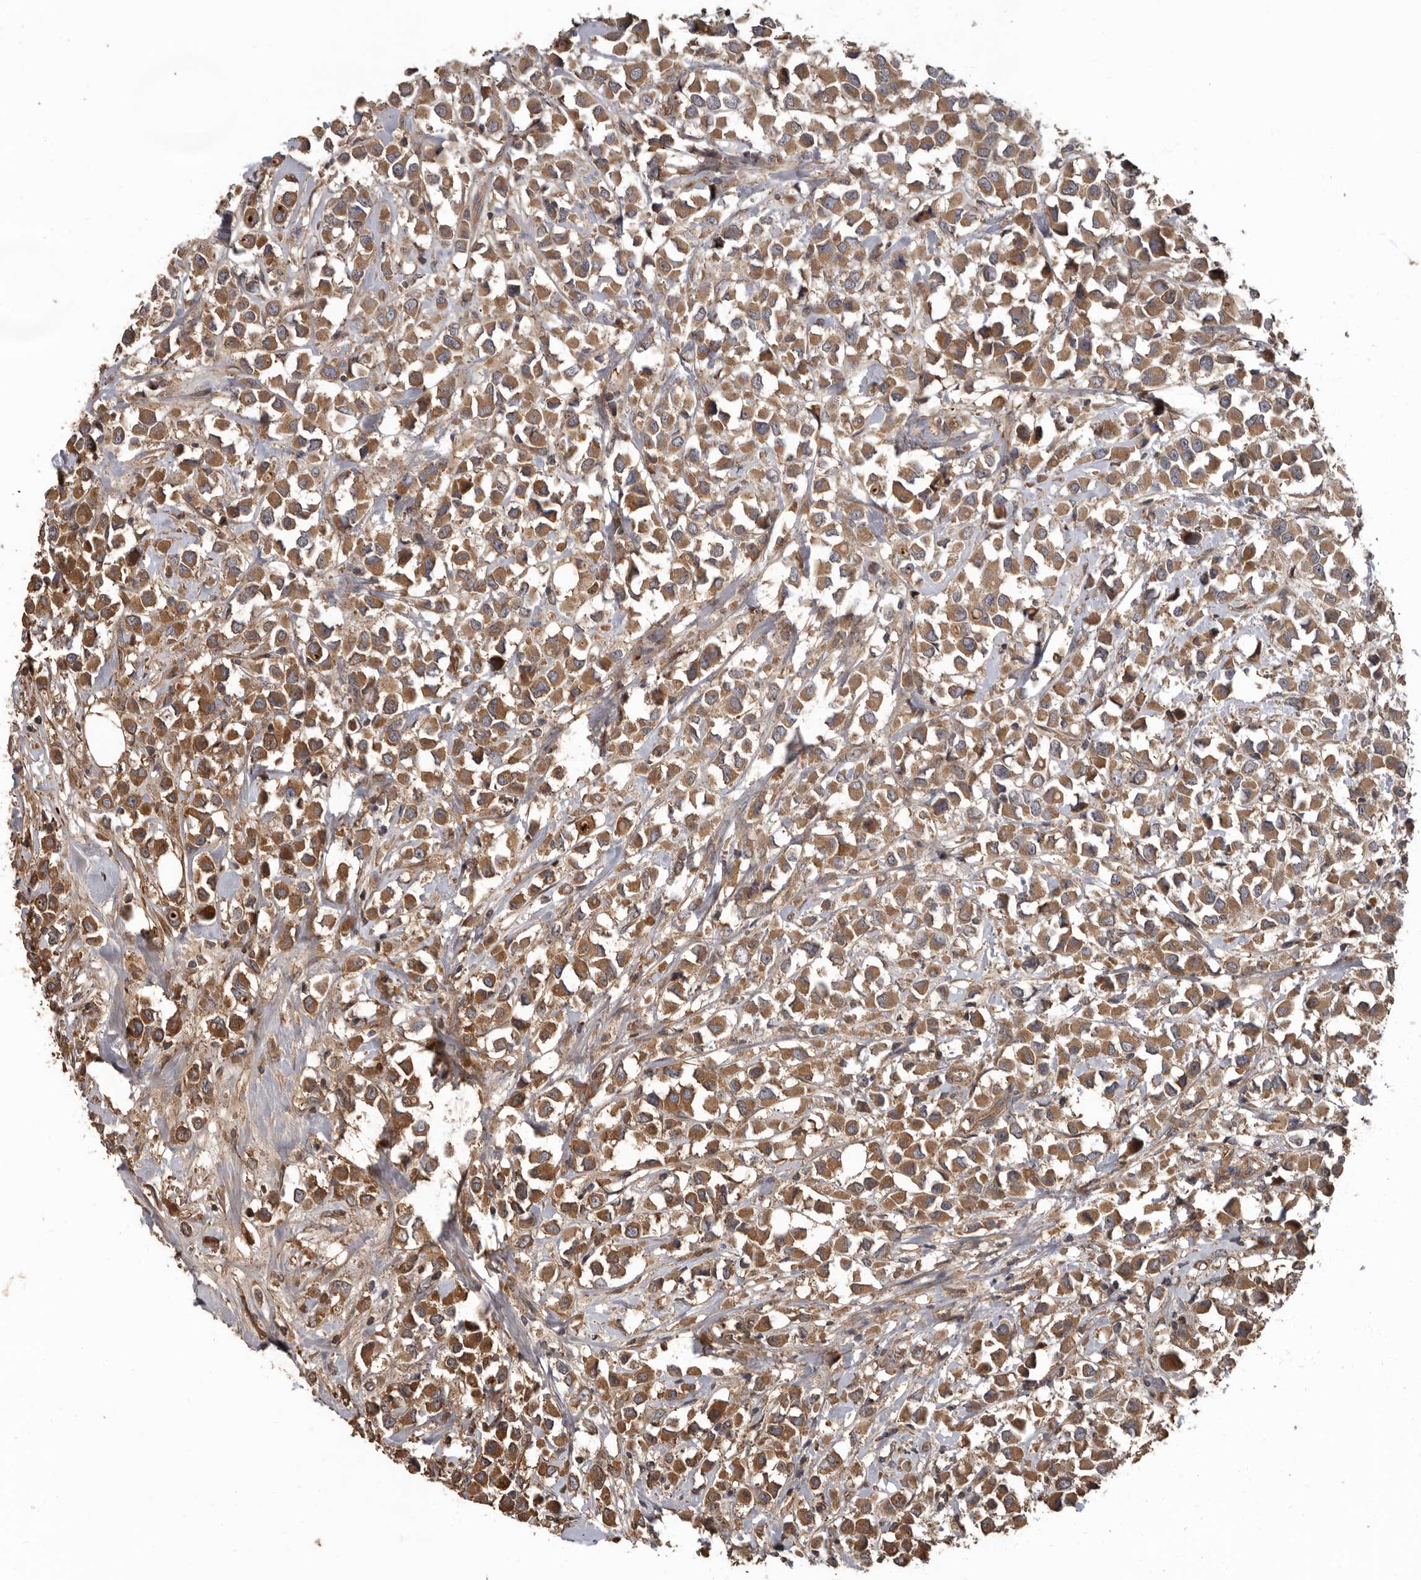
{"staining": {"intensity": "moderate", "quantity": ">75%", "location": "cytoplasmic/membranous"}, "tissue": "breast cancer", "cell_type": "Tumor cells", "image_type": "cancer", "snomed": [{"axis": "morphology", "description": "Duct carcinoma"}, {"axis": "topography", "description": "Breast"}], "caption": "Moderate cytoplasmic/membranous positivity for a protein is seen in approximately >75% of tumor cells of breast cancer (invasive ductal carcinoma) using IHC.", "gene": "ARHGEF5", "patient": {"sex": "female", "age": 61}}